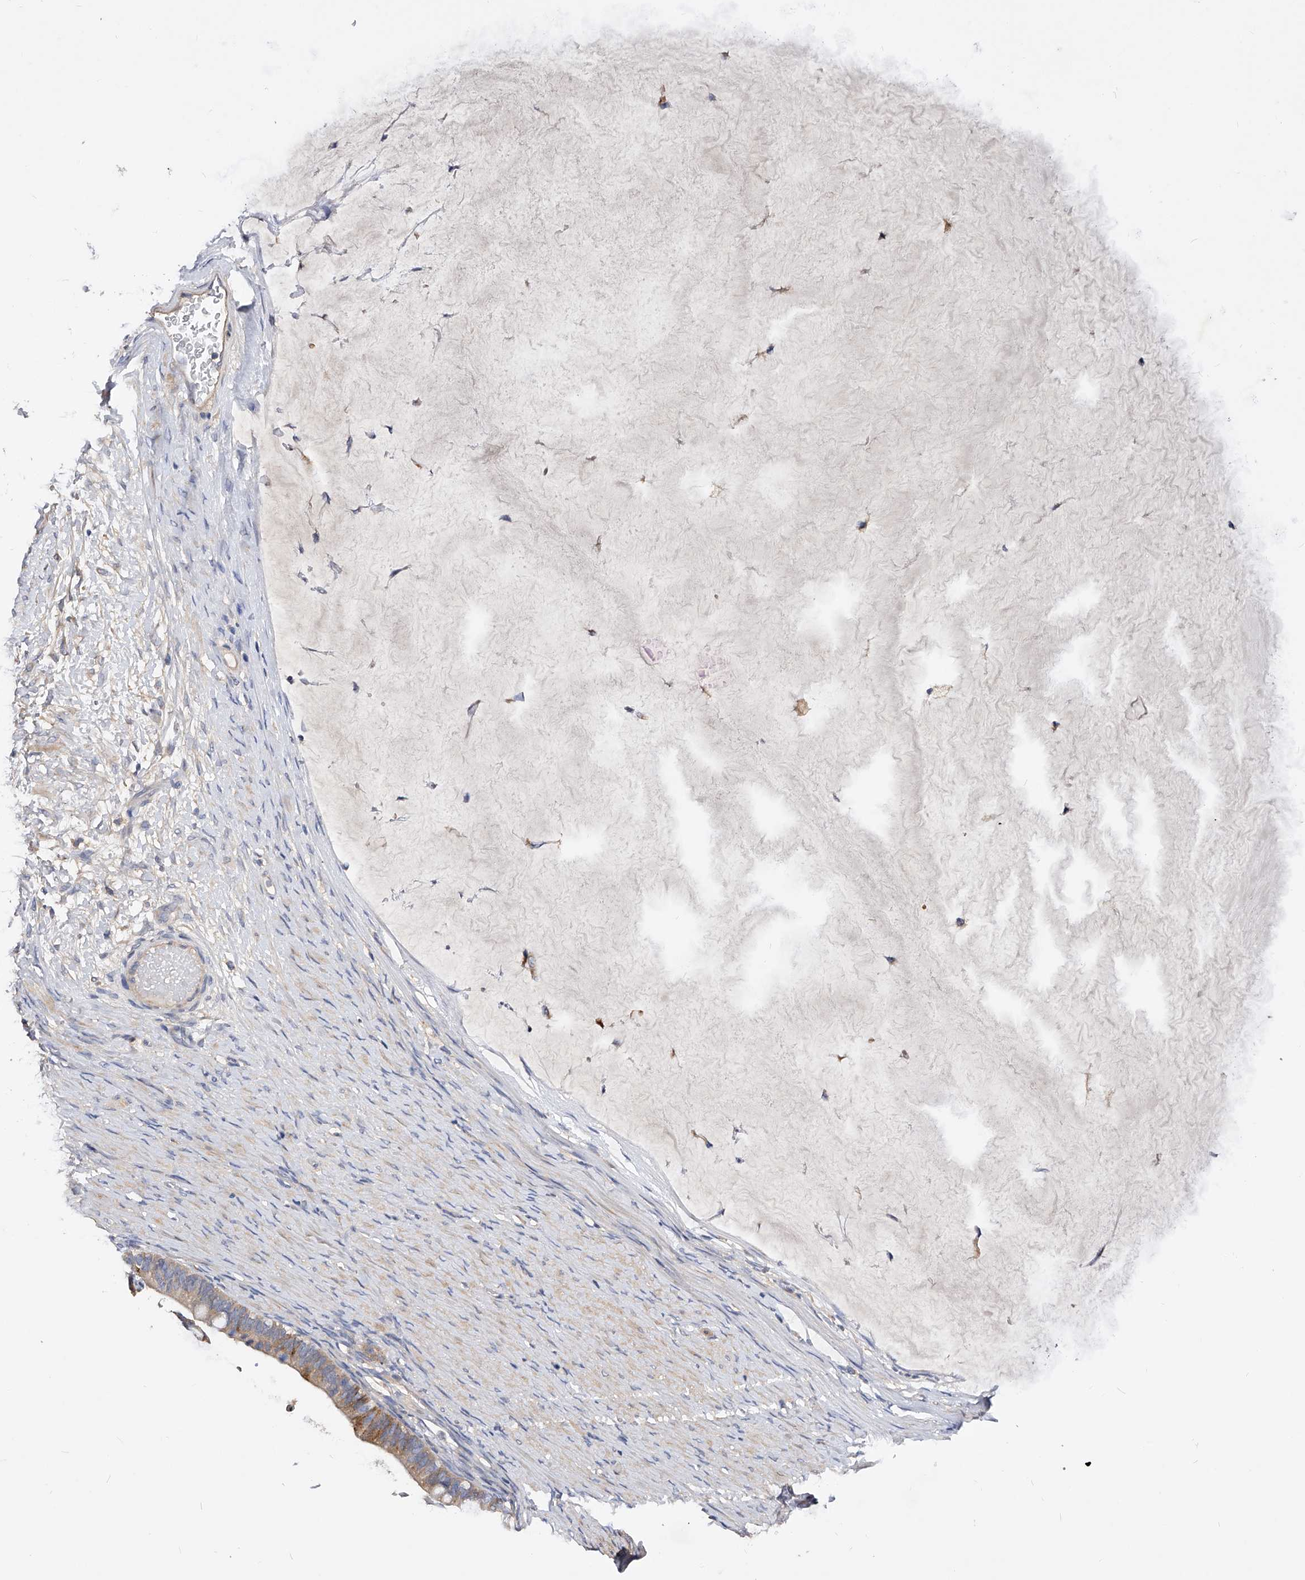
{"staining": {"intensity": "moderate", "quantity": ">75%", "location": "cytoplasmic/membranous"}, "tissue": "ovarian cancer", "cell_type": "Tumor cells", "image_type": "cancer", "snomed": [{"axis": "morphology", "description": "Cystadenocarcinoma, mucinous, NOS"}, {"axis": "topography", "description": "Ovary"}], "caption": "A photomicrograph of human ovarian cancer stained for a protein displays moderate cytoplasmic/membranous brown staining in tumor cells.", "gene": "ARL4C", "patient": {"sex": "female", "age": 61}}